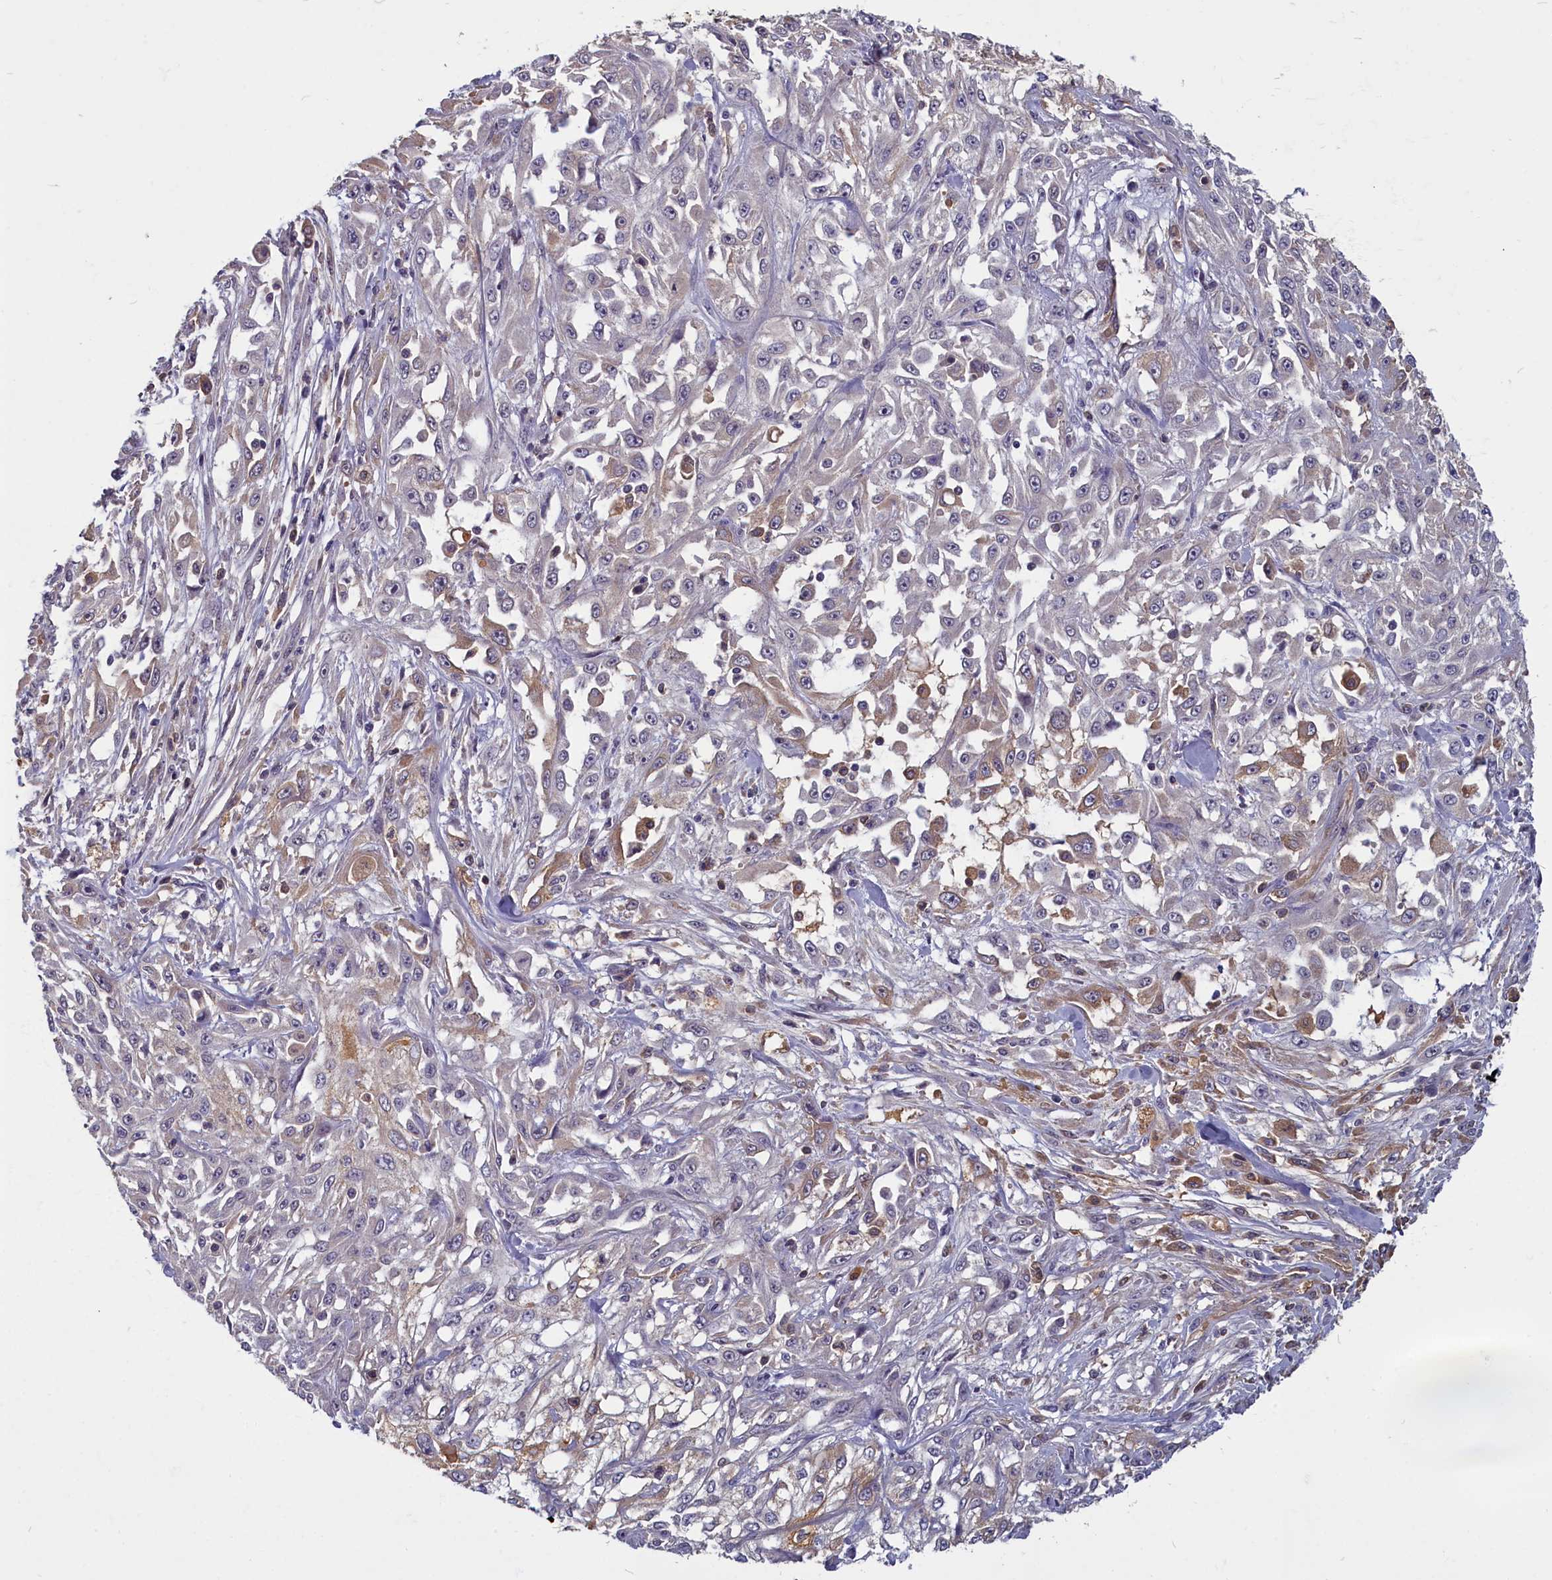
{"staining": {"intensity": "weak", "quantity": "<25%", "location": "cytoplasmic/membranous"}, "tissue": "skin cancer", "cell_type": "Tumor cells", "image_type": "cancer", "snomed": [{"axis": "morphology", "description": "Squamous cell carcinoma, NOS"}, {"axis": "morphology", "description": "Squamous cell carcinoma, metastatic, NOS"}, {"axis": "topography", "description": "Skin"}, {"axis": "topography", "description": "Lymph node"}], "caption": "High magnification brightfield microscopy of skin squamous cell carcinoma stained with DAB (brown) and counterstained with hematoxylin (blue): tumor cells show no significant staining.", "gene": "SV2C", "patient": {"sex": "male", "age": 75}}